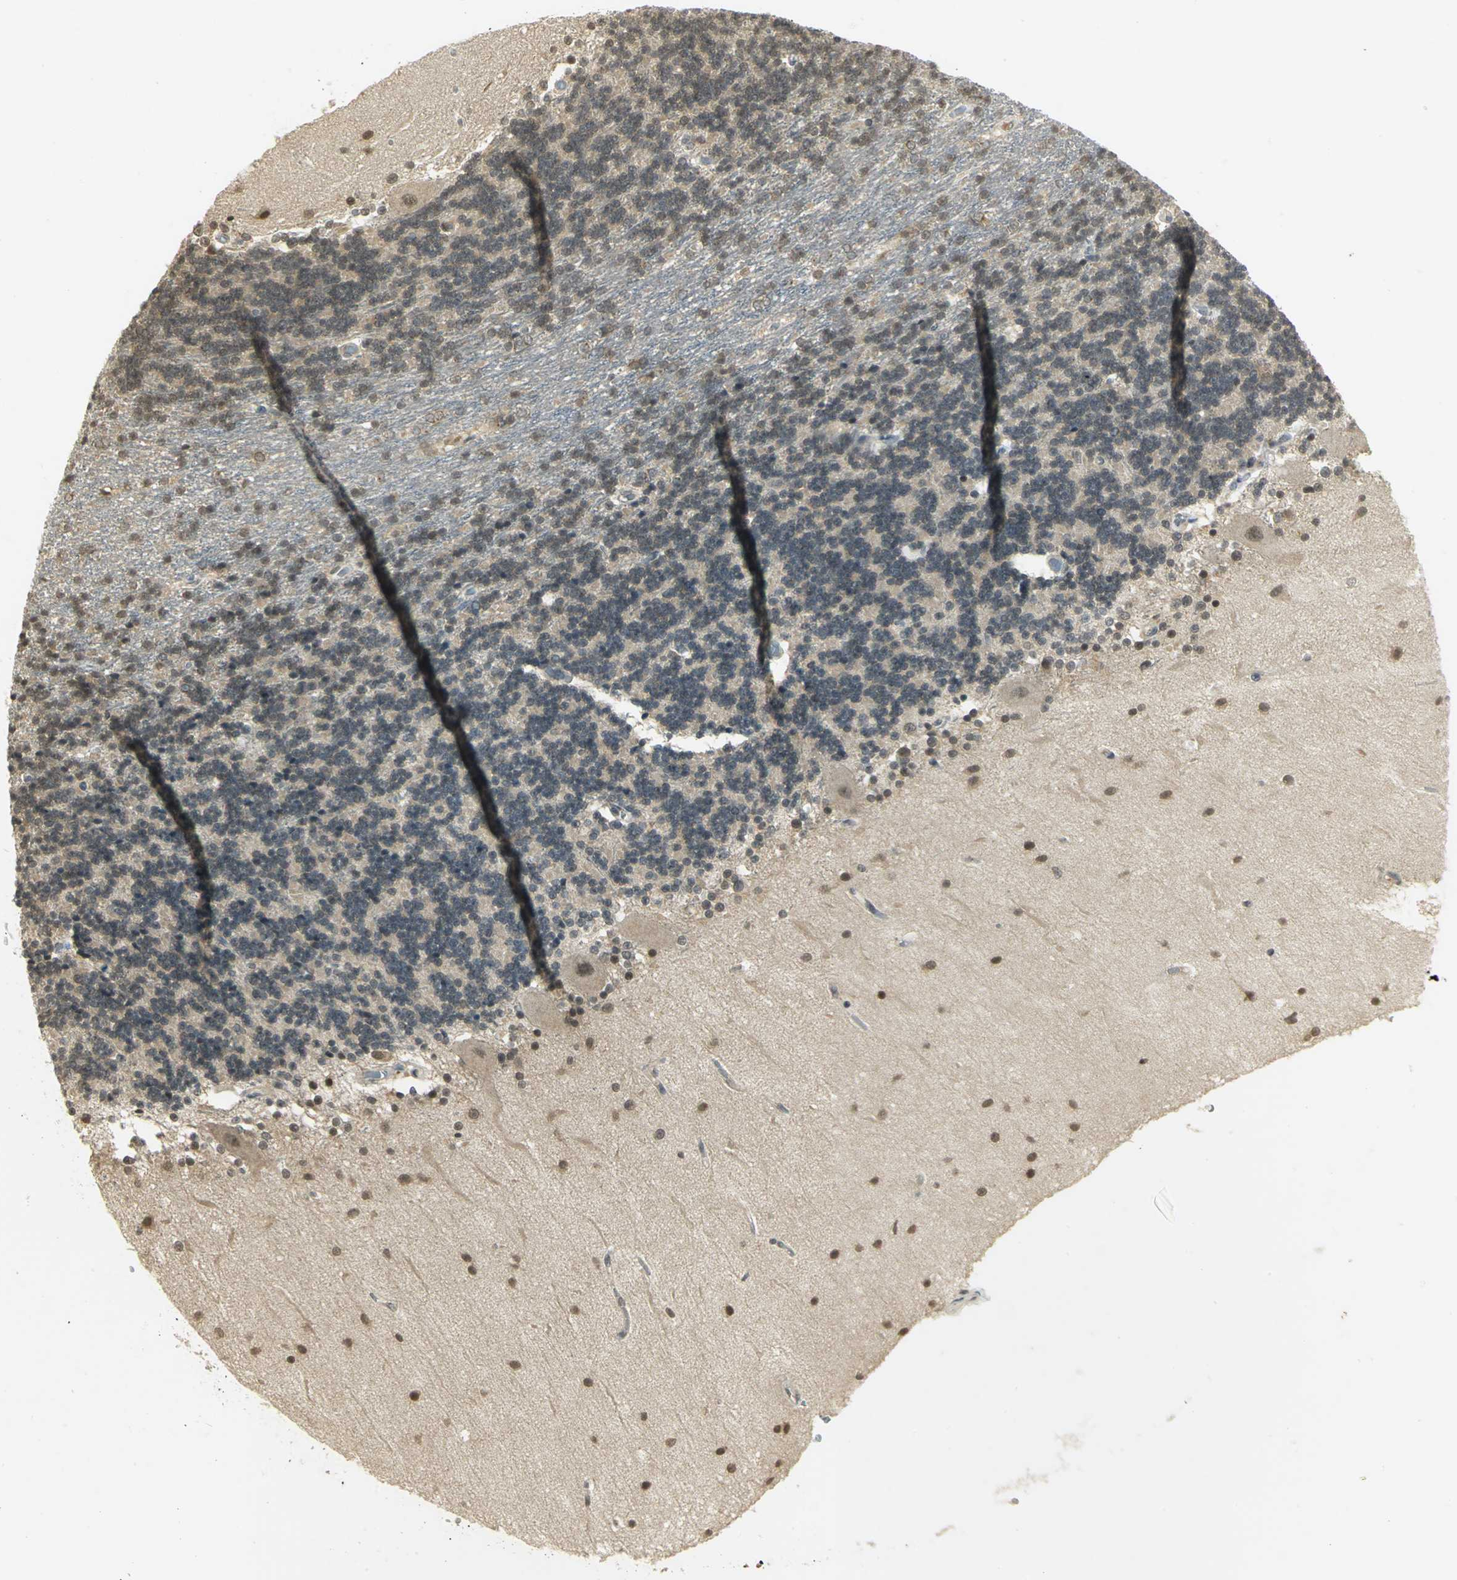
{"staining": {"intensity": "weak", "quantity": ">75%", "location": "cytoplasmic/membranous"}, "tissue": "cerebellum", "cell_type": "Cells in granular layer", "image_type": "normal", "snomed": [{"axis": "morphology", "description": "Normal tissue, NOS"}, {"axis": "topography", "description": "Cerebellum"}], "caption": "Cerebellum stained with immunohistochemistry (IHC) reveals weak cytoplasmic/membranous staining in approximately >75% of cells in granular layer.", "gene": "CDC34", "patient": {"sex": "female", "age": 54}}